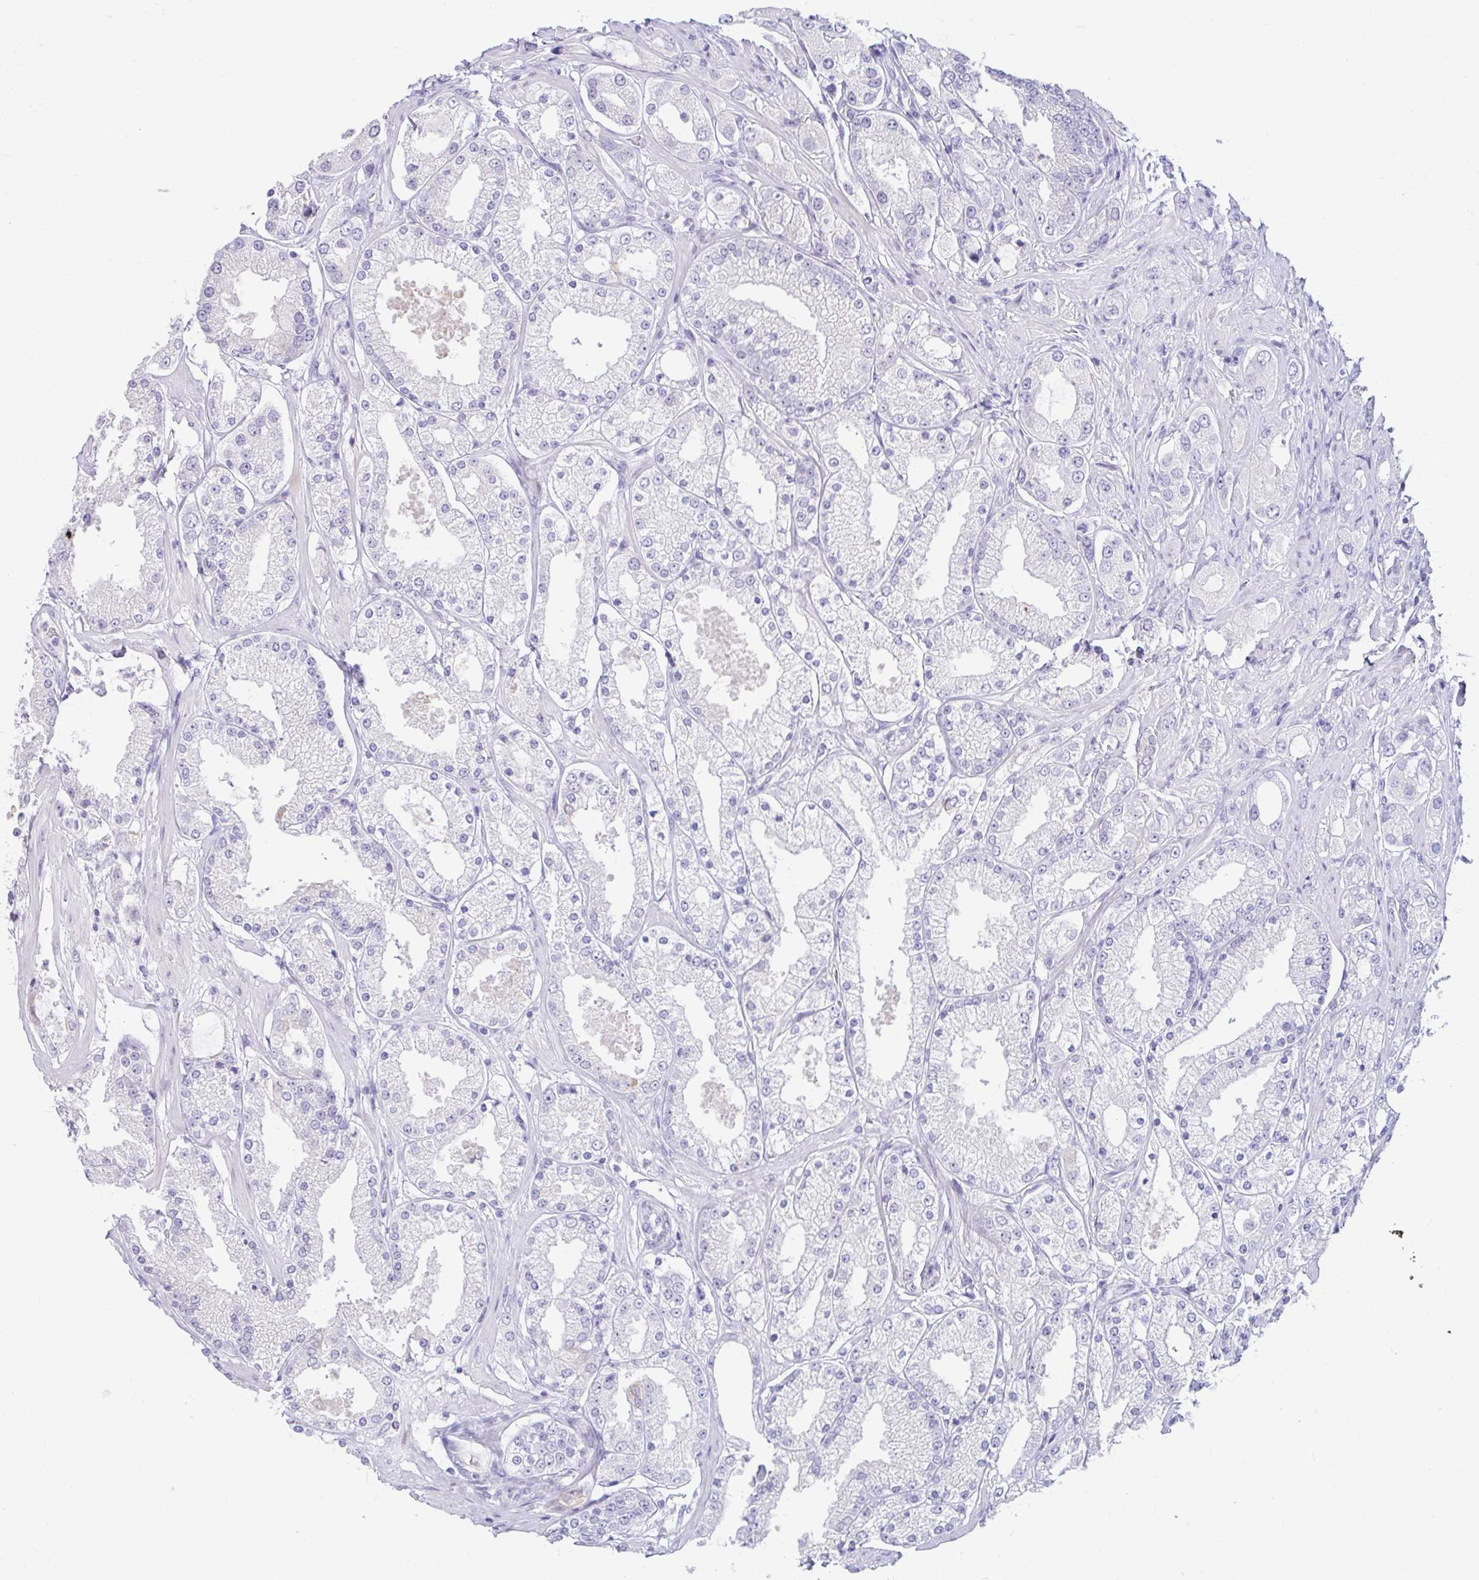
{"staining": {"intensity": "negative", "quantity": "none", "location": "none"}, "tissue": "prostate cancer", "cell_type": "Tumor cells", "image_type": "cancer", "snomed": [{"axis": "morphology", "description": "Adenocarcinoma, High grade"}, {"axis": "topography", "description": "Prostate"}], "caption": "IHC of prostate high-grade adenocarcinoma demonstrates no expression in tumor cells. Brightfield microscopy of IHC stained with DAB (3,3'-diaminobenzidine) (brown) and hematoxylin (blue), captured at high magnification.", "gene": "RGS16", "patient": {"sex": "male", "age": 68}}